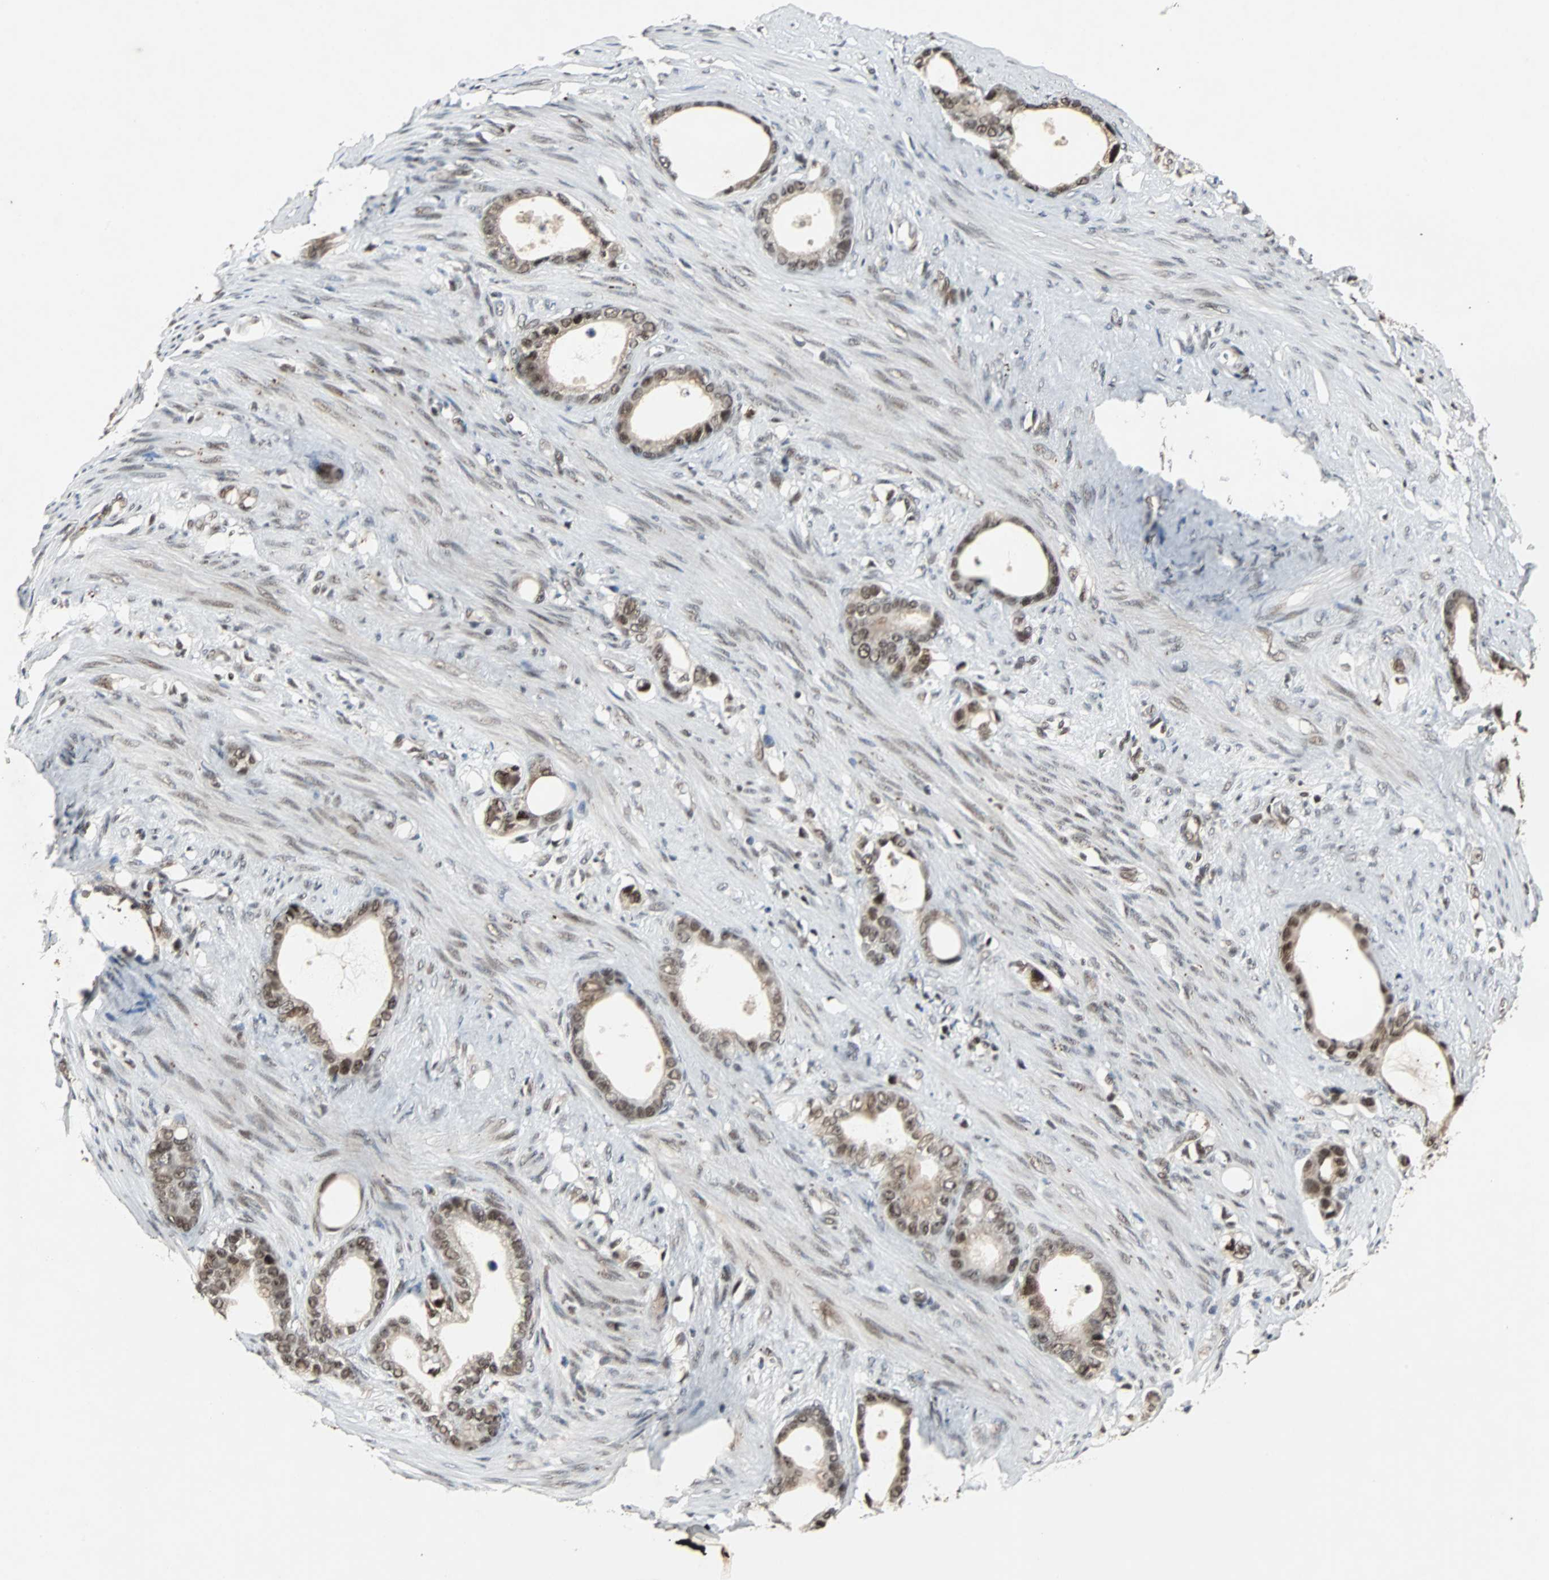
{"staining": {"intensity": "moderate", "quantity": ">75%", "location": "nuclear"}, "tissue": "stomach cancer", "cell_type": "Tumor cells", "image_type": "cancer", "snomed": [{"axis": "morphology", "description": "Adenocarcinoma, NOS"}, {"axis": "topography", "description": "Stomach"}], "caption": "This is a photomicrograph of immunohistochemistry (IHC) staining of adenocarcinoma (stomach), which shows moderate staining in the nuclear of tumor cells.", "gene": "TAF5", "patient": {"sex": "female", "age": 75}}